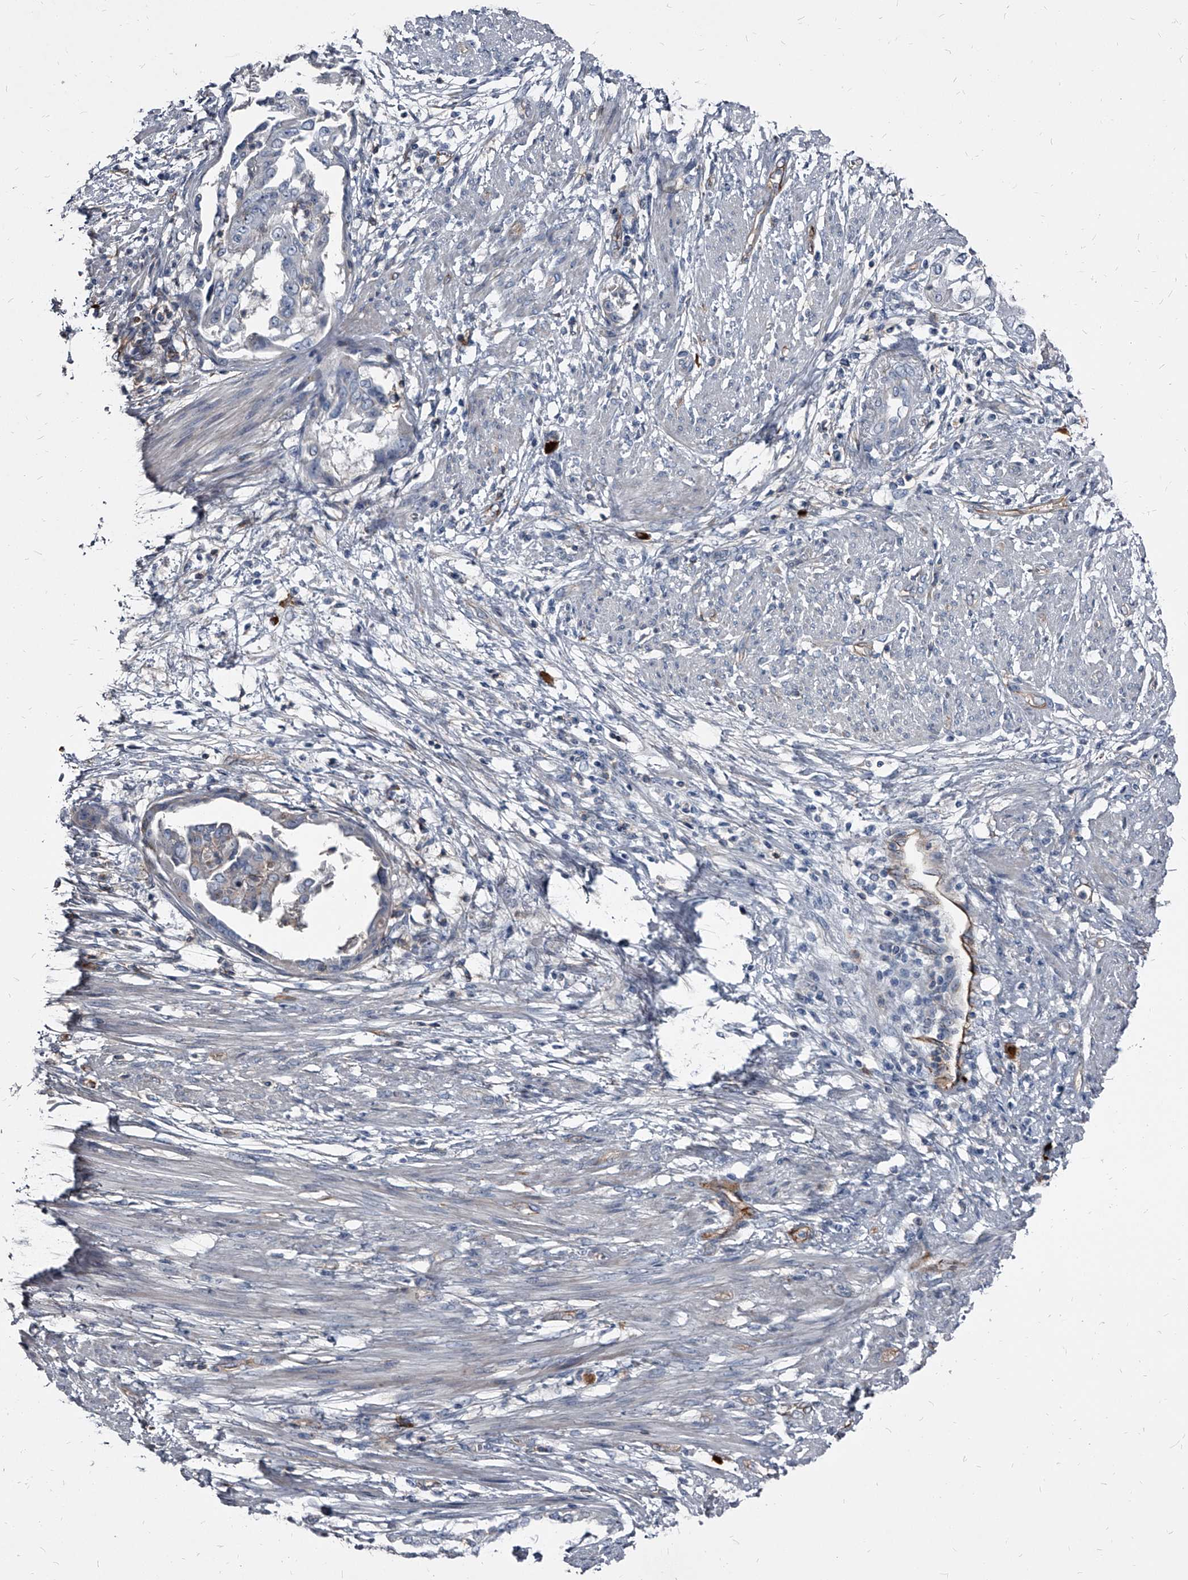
{"staining": {"intensity": "negative", "quantity": "none", "location": "none"}, "tissue": "endometrial cancer", "cell_type": "Tumor cells", "image_type": "cancer", "snomed": [{"axis": "morphology", "description": "Adenocarcinoma, NOS"}, {"axis": "topography", "description": "Endometrium"}], "caption": "This histopathology image is of endometrial adenocarcinoma stained with immunohistochemistry (IHC) to label a protein in brown with the nuclei are counter-stained blue. There is no staining in tumor cells.", "gene": "PGLYRP3", "patient": {"sex": "female", "age": 85}}